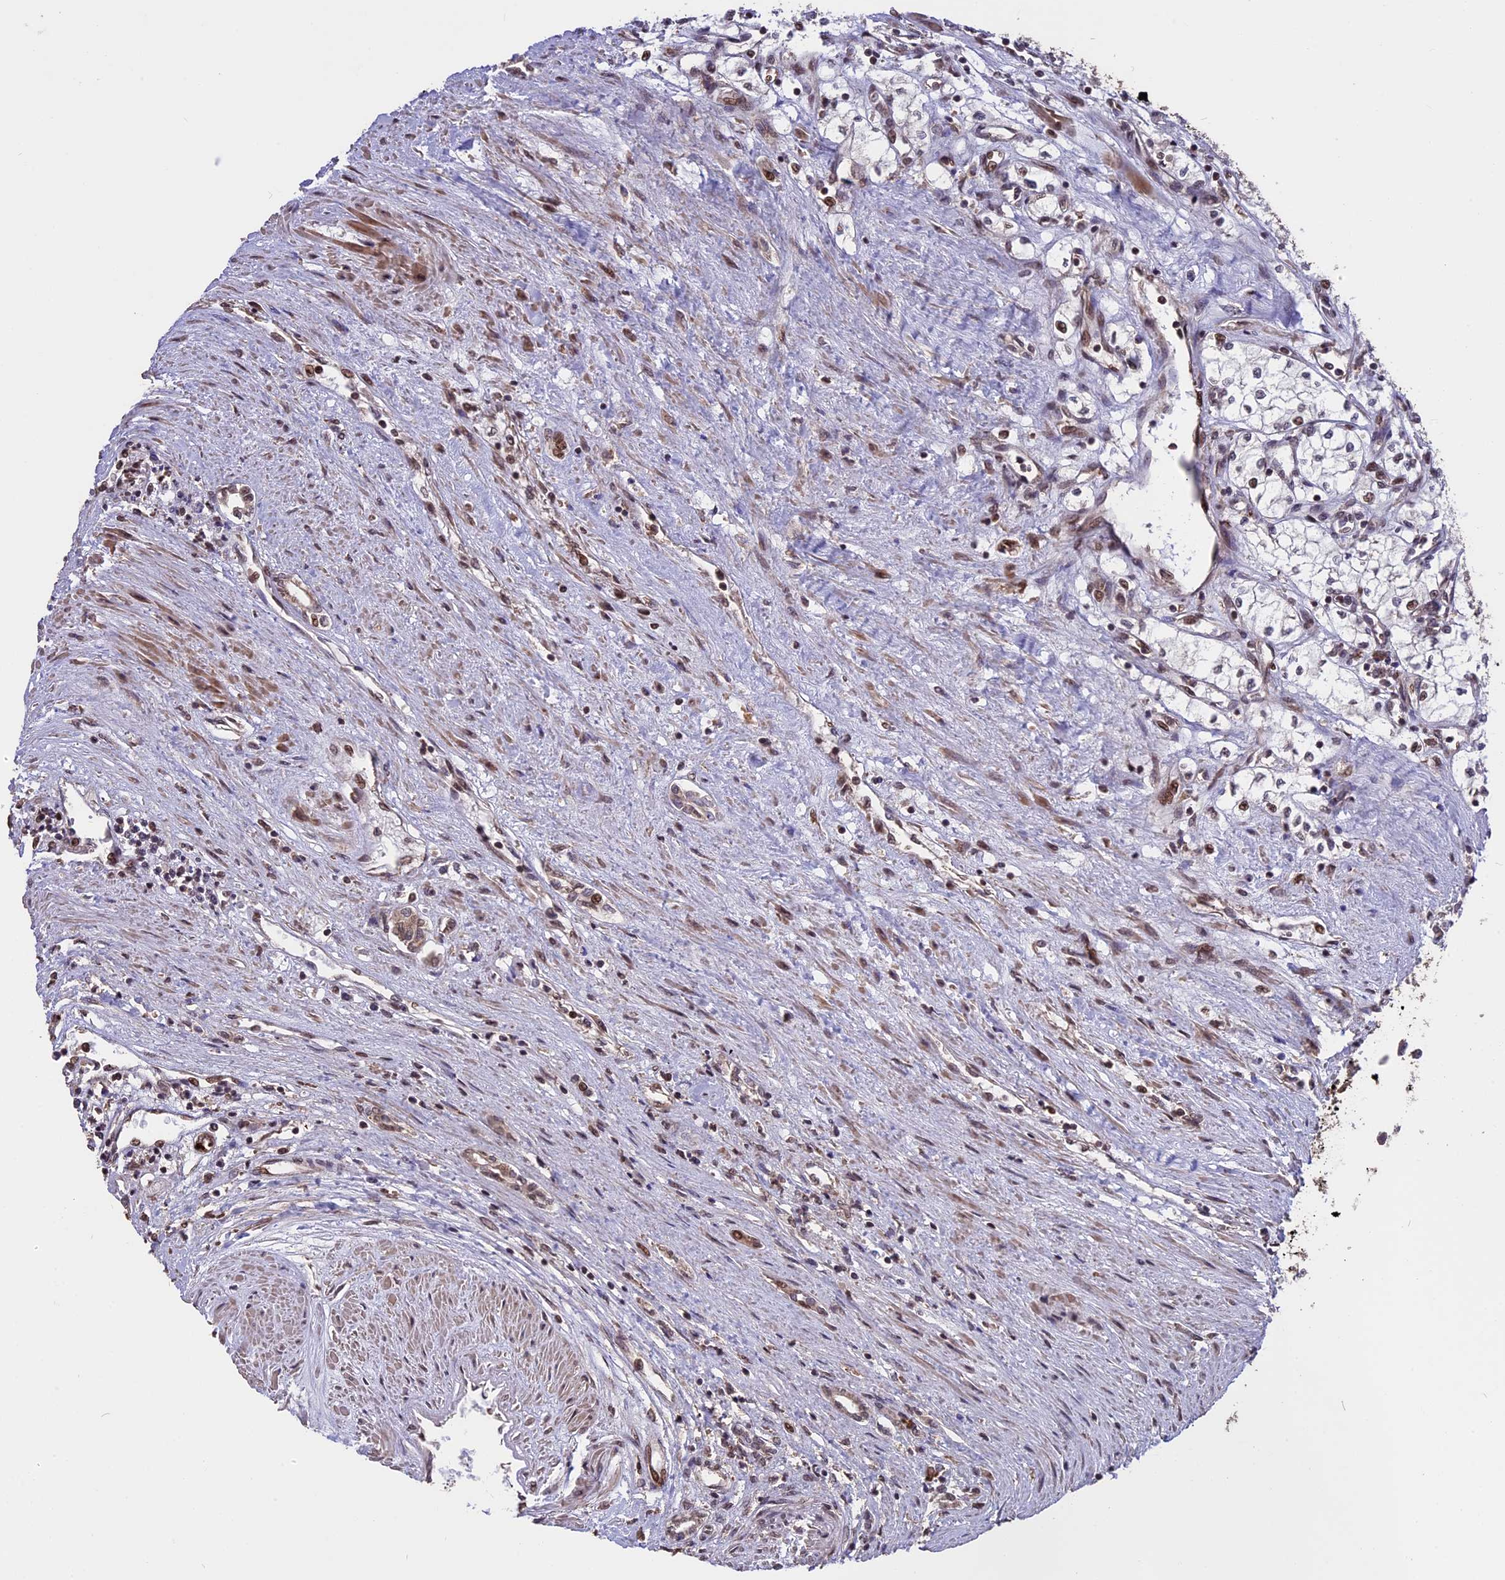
{"staining": {"intensity": "weak", "quantity": "<25%", "location": "nuclear"}, "tissue": "renal cancer", "cell_type": "Tumor cells", "image_type": "cancer", "snomed": [{"axis": "morphology", "description": "Adenocarcinoma, NOS"}, {"axis": "topography", "description": "Kidney"}], "caption": "Tumor cells show no significant protein staining in adenocarcinoma (renal).", "gene": "ZNF598", "patient": {"sex": "male", "age": 59}}